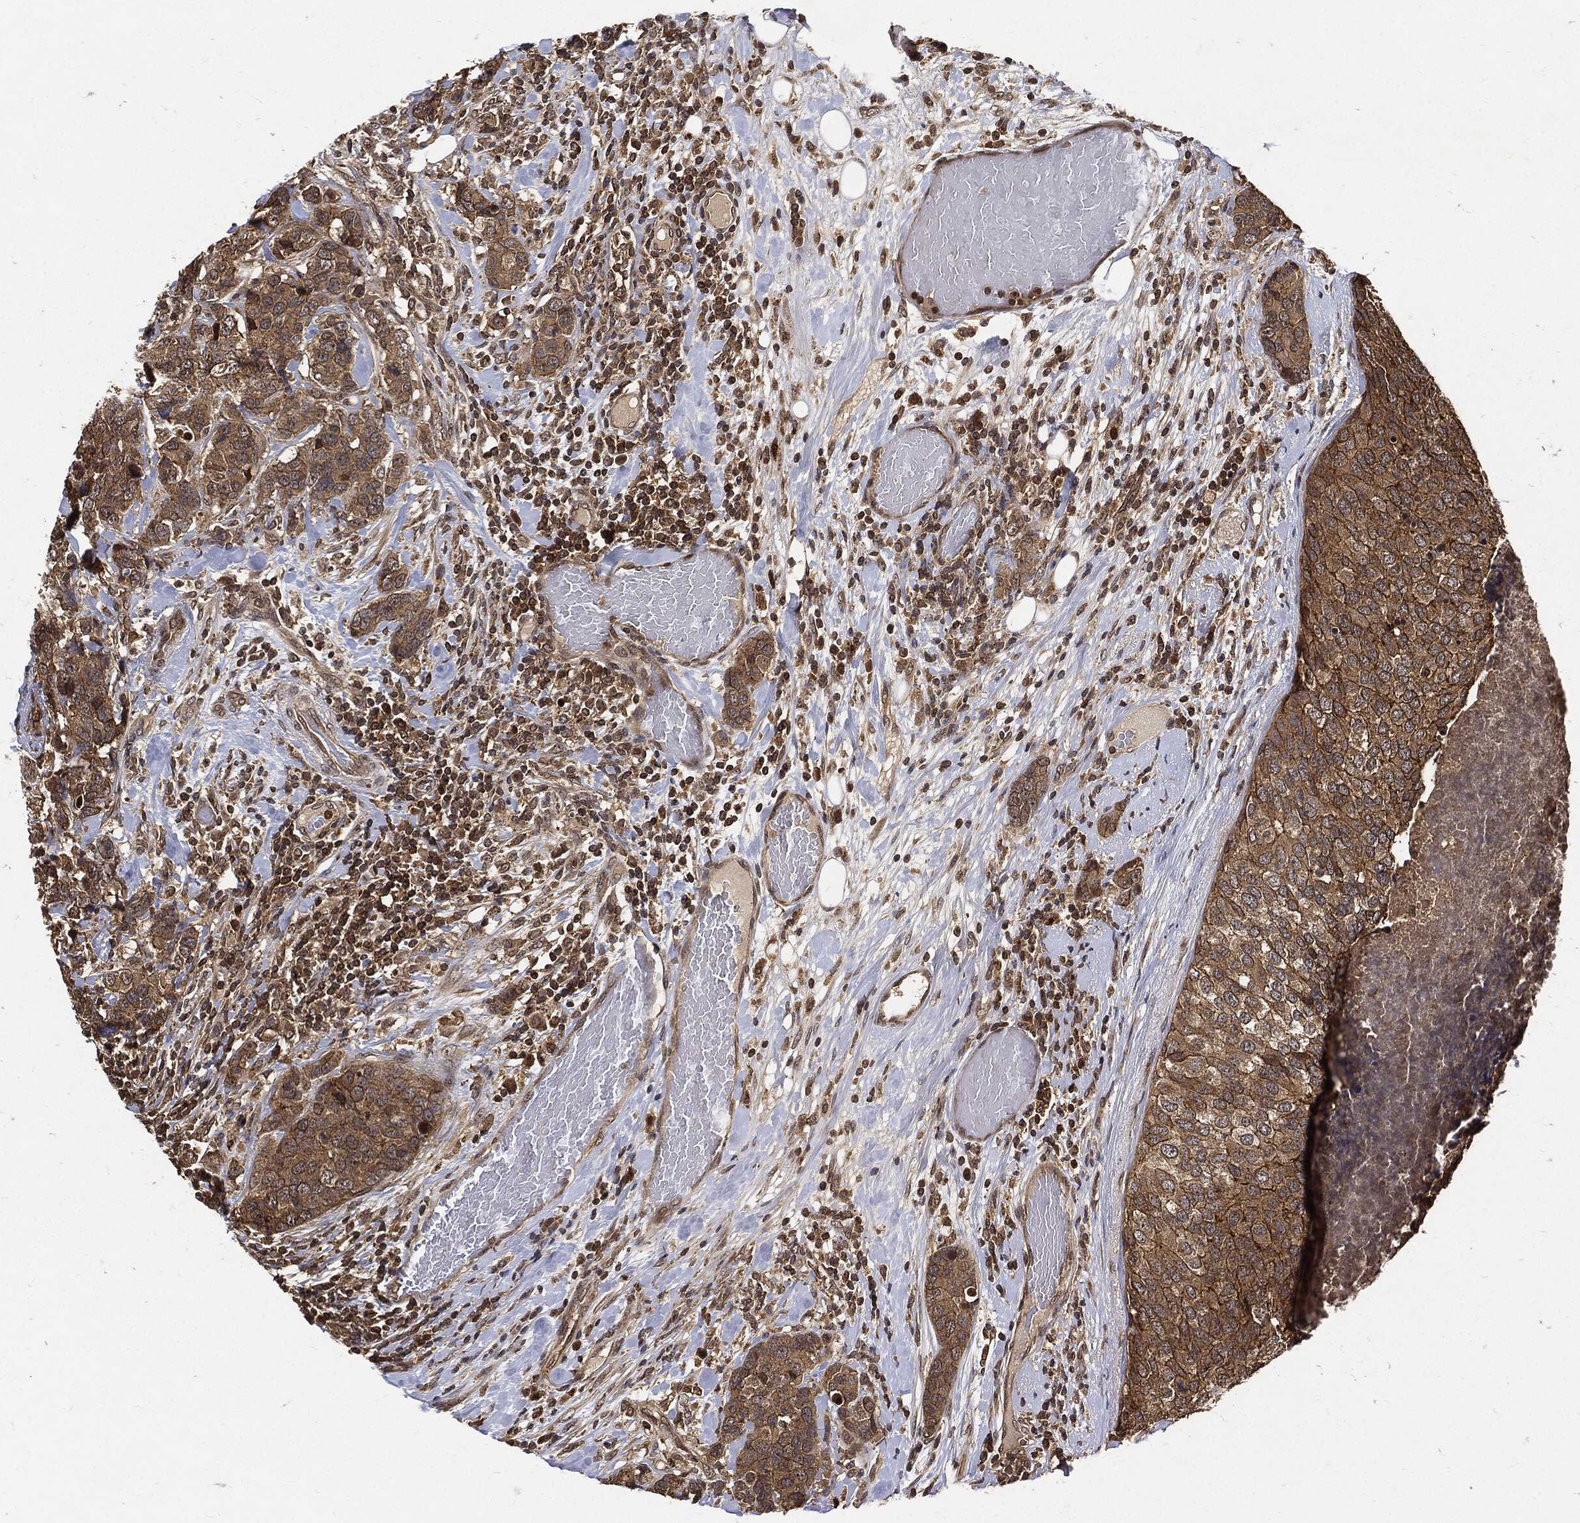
{"staining": {"intensity": "moderate", "quantity": ">75%", "location": "cytoplasmic/membranous"}, "tissue": "breast cancer", "cell_type": "Tumor cells", "image_type": "cancer", "snomed": [{"axis": "morphology", "description": "Lobular carcinoma"}, {"axis": "topography", "description": "Breast"}], "caption": "A histopathology image of breast lobular carcinoma stained for a protein displays moderate cytoplasmic/membranous brown staining in tumor cells.", "gene": "ZNF226", "patient": {"sex": "female", "age": 59}}